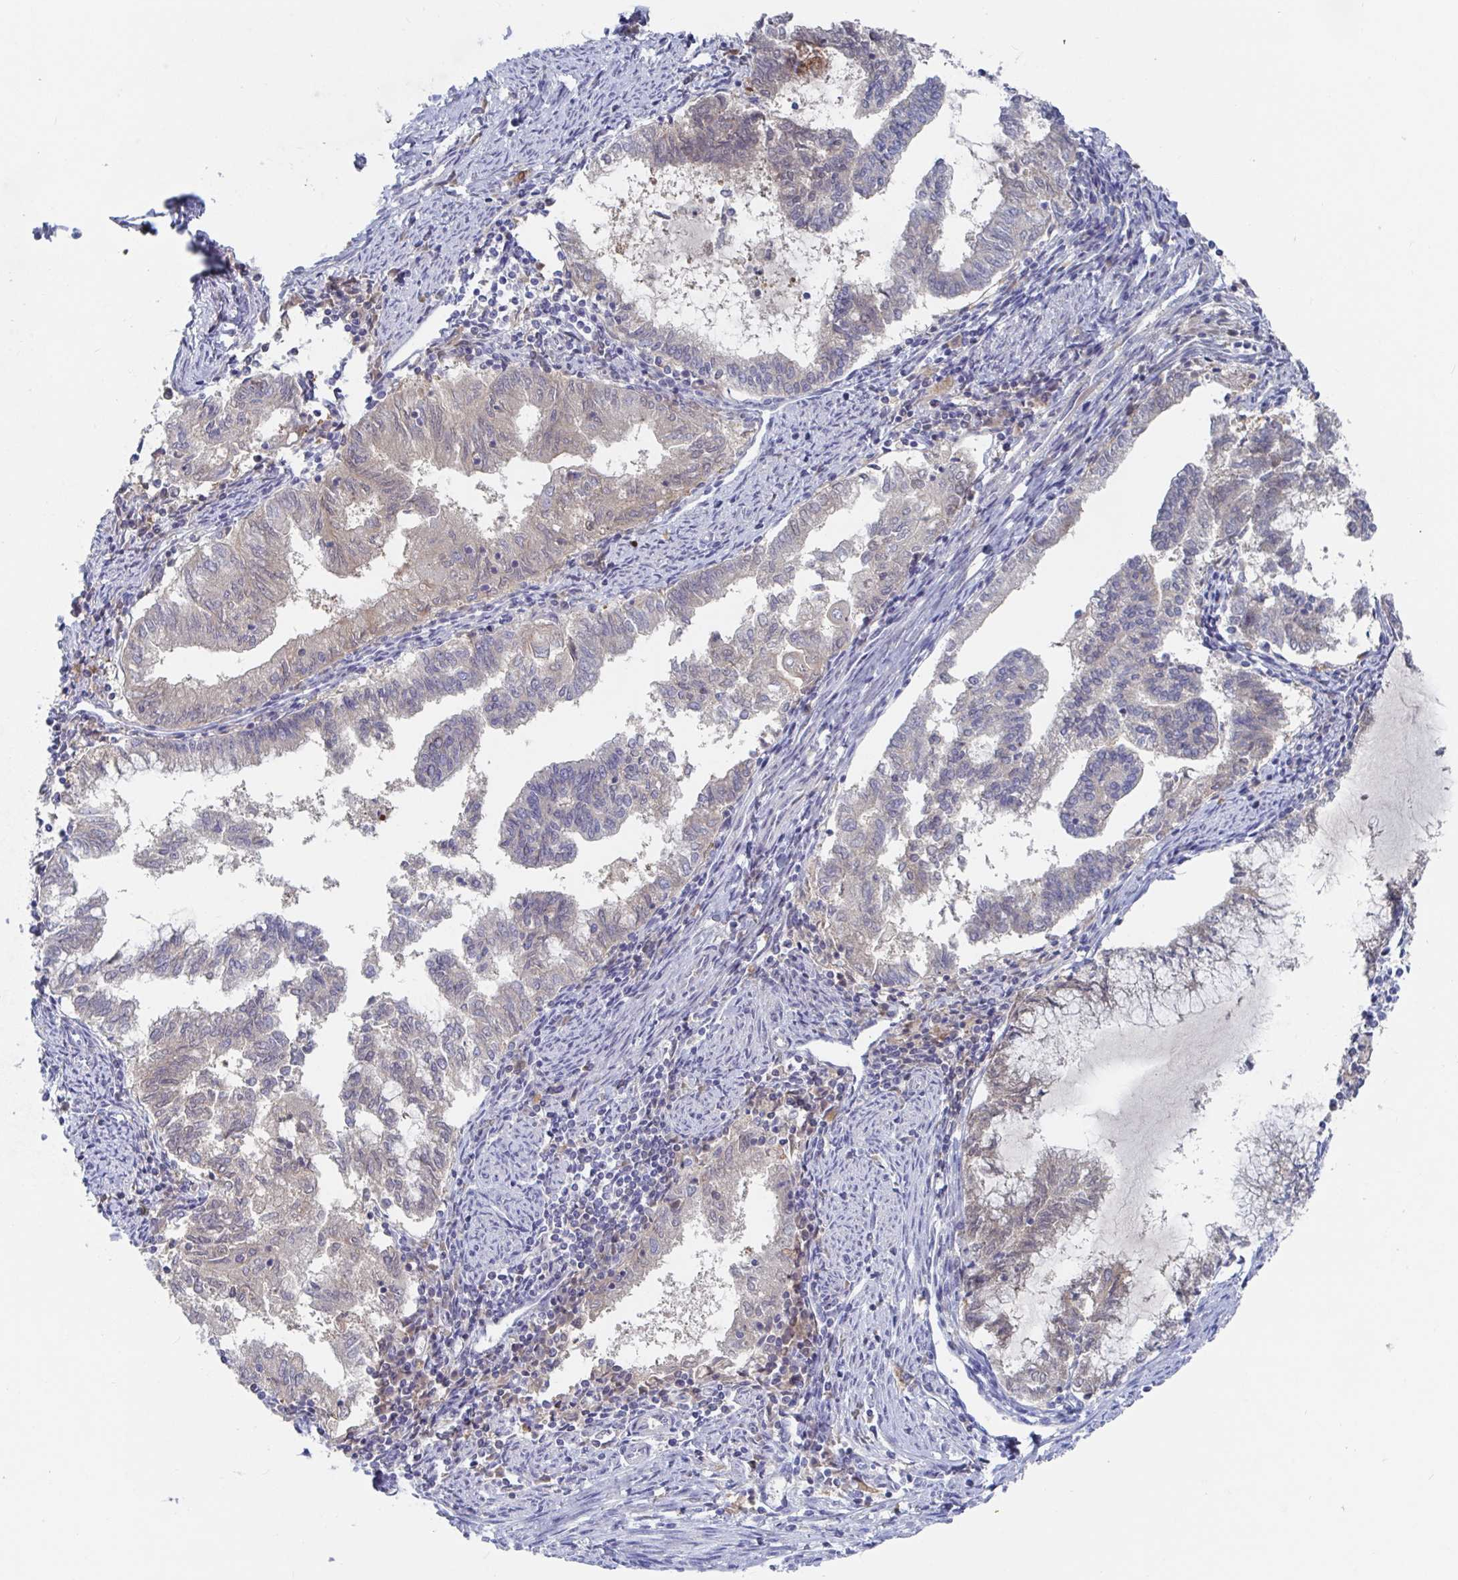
{"staining": {"intensity": "weak", "quantity": "<25%", "location": "cytoplasmic/membranous"}, "tissue": "endometrial cancer", "cell_type": "Tumor cells", "image_type": "cancer", "snomed": [{"axis": "morphology", "description": "Adenocarcinoma, NOS"}, {"axis": "topography", "description": "Endometrium"}], "caption": "Adenocarcinoma (endometrial) stained for a protein using immunohistochemistry displays no staining tumor cells.", "gene": "GPR148", "patient": {"sex": "female", "age": 79}}